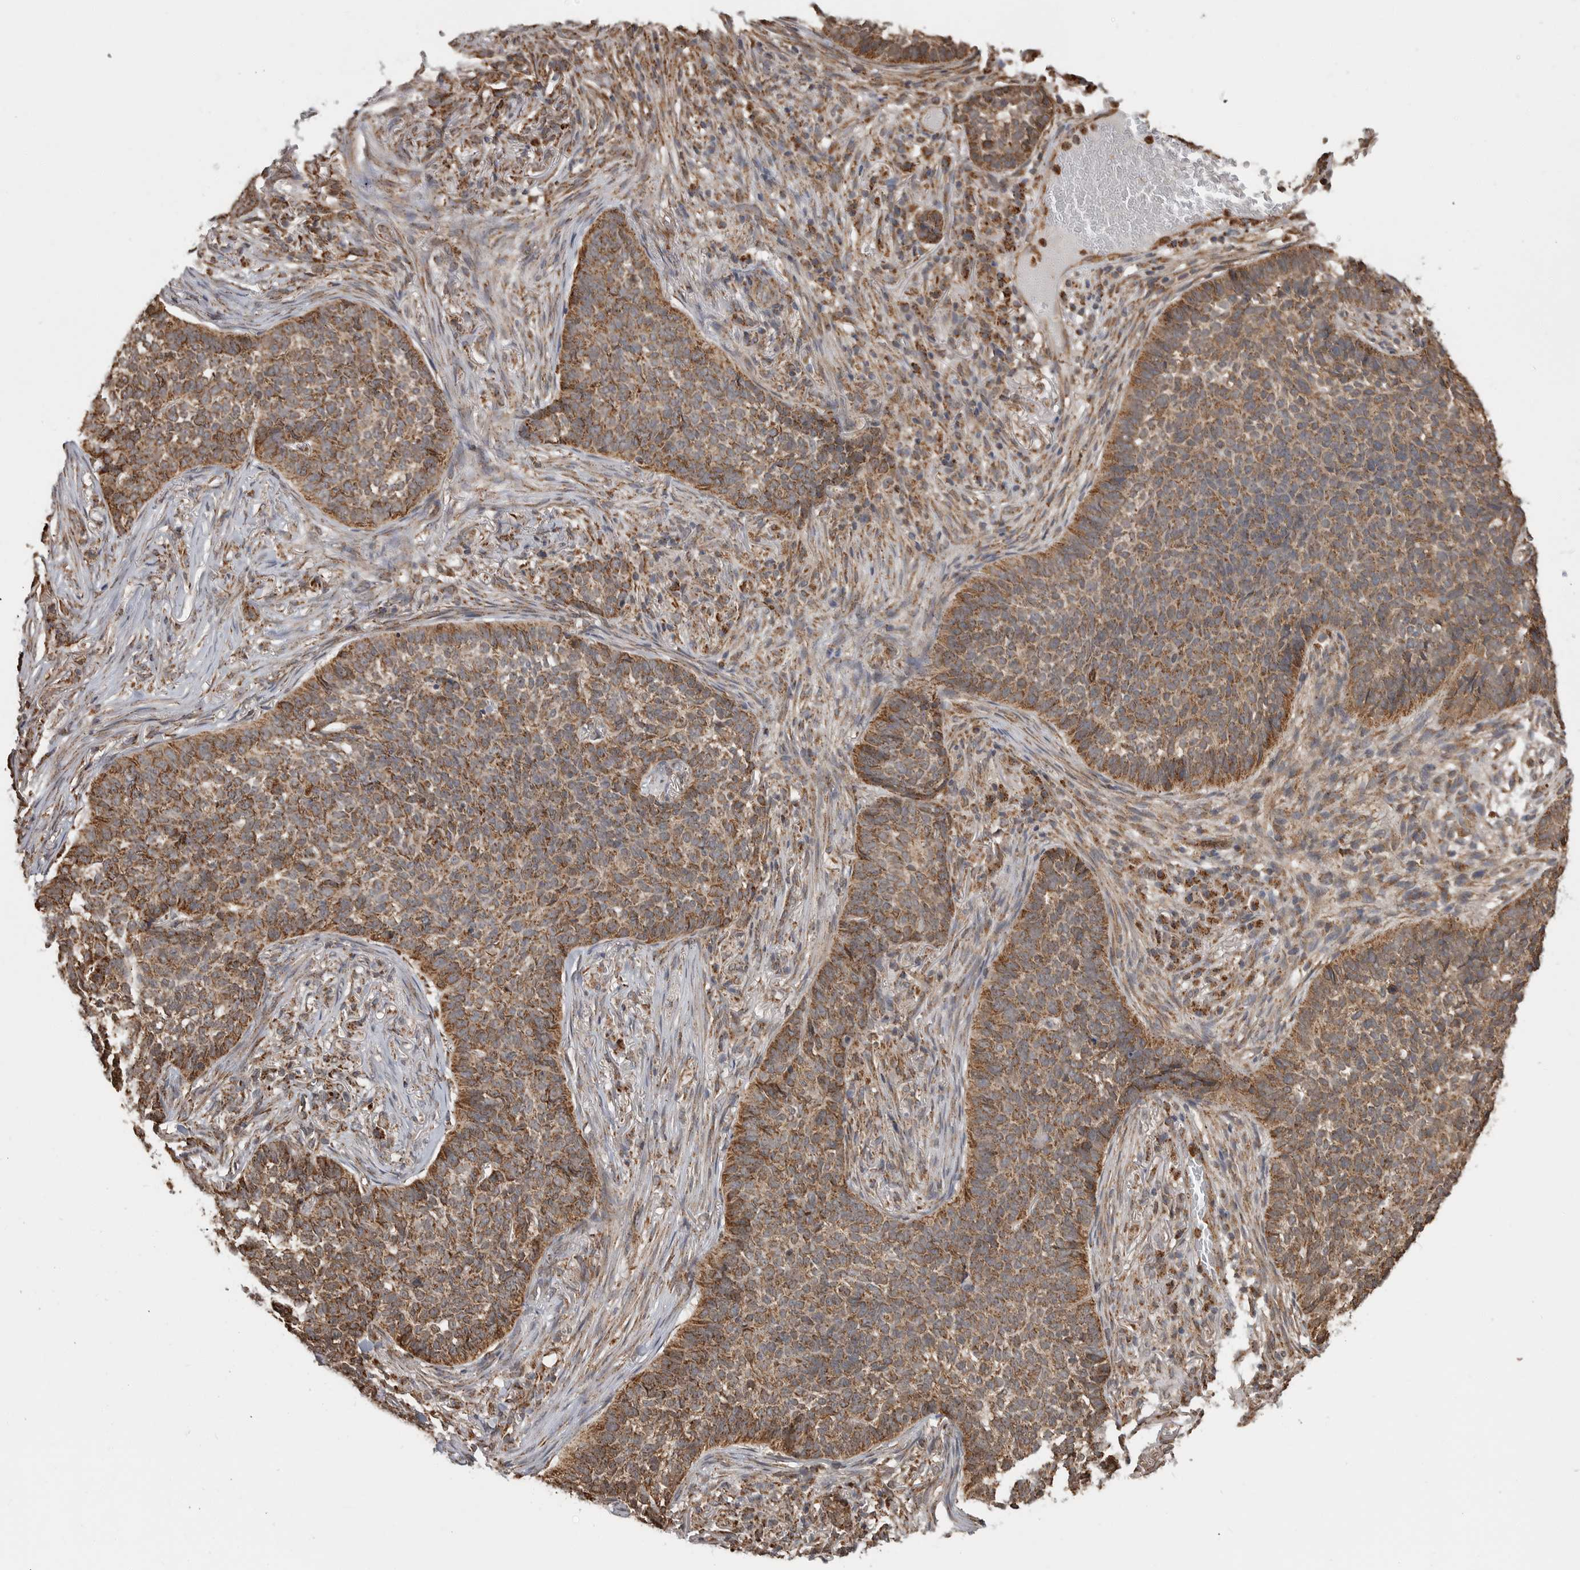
{"staining": {"intensity": "moderate", "quantity": ">75%", "location": "cytoplasmic/membranous"}, "tissue": "skin cancer", "cell_type": "Tumor cells", "image_type": "cancer", "snomed": [{"axis": "morphology", "description": "Basal cell carcinoma"}, {"axis": "topography", "description": "Skin"}], "caption": "Basal cell carcinoma (skin) tissue exhibits moderate cytoplasmic/membranous expression in about >75% of tumor cells", "gene": "GCNT2", "patient": {"sex": "male", "age": 85}}